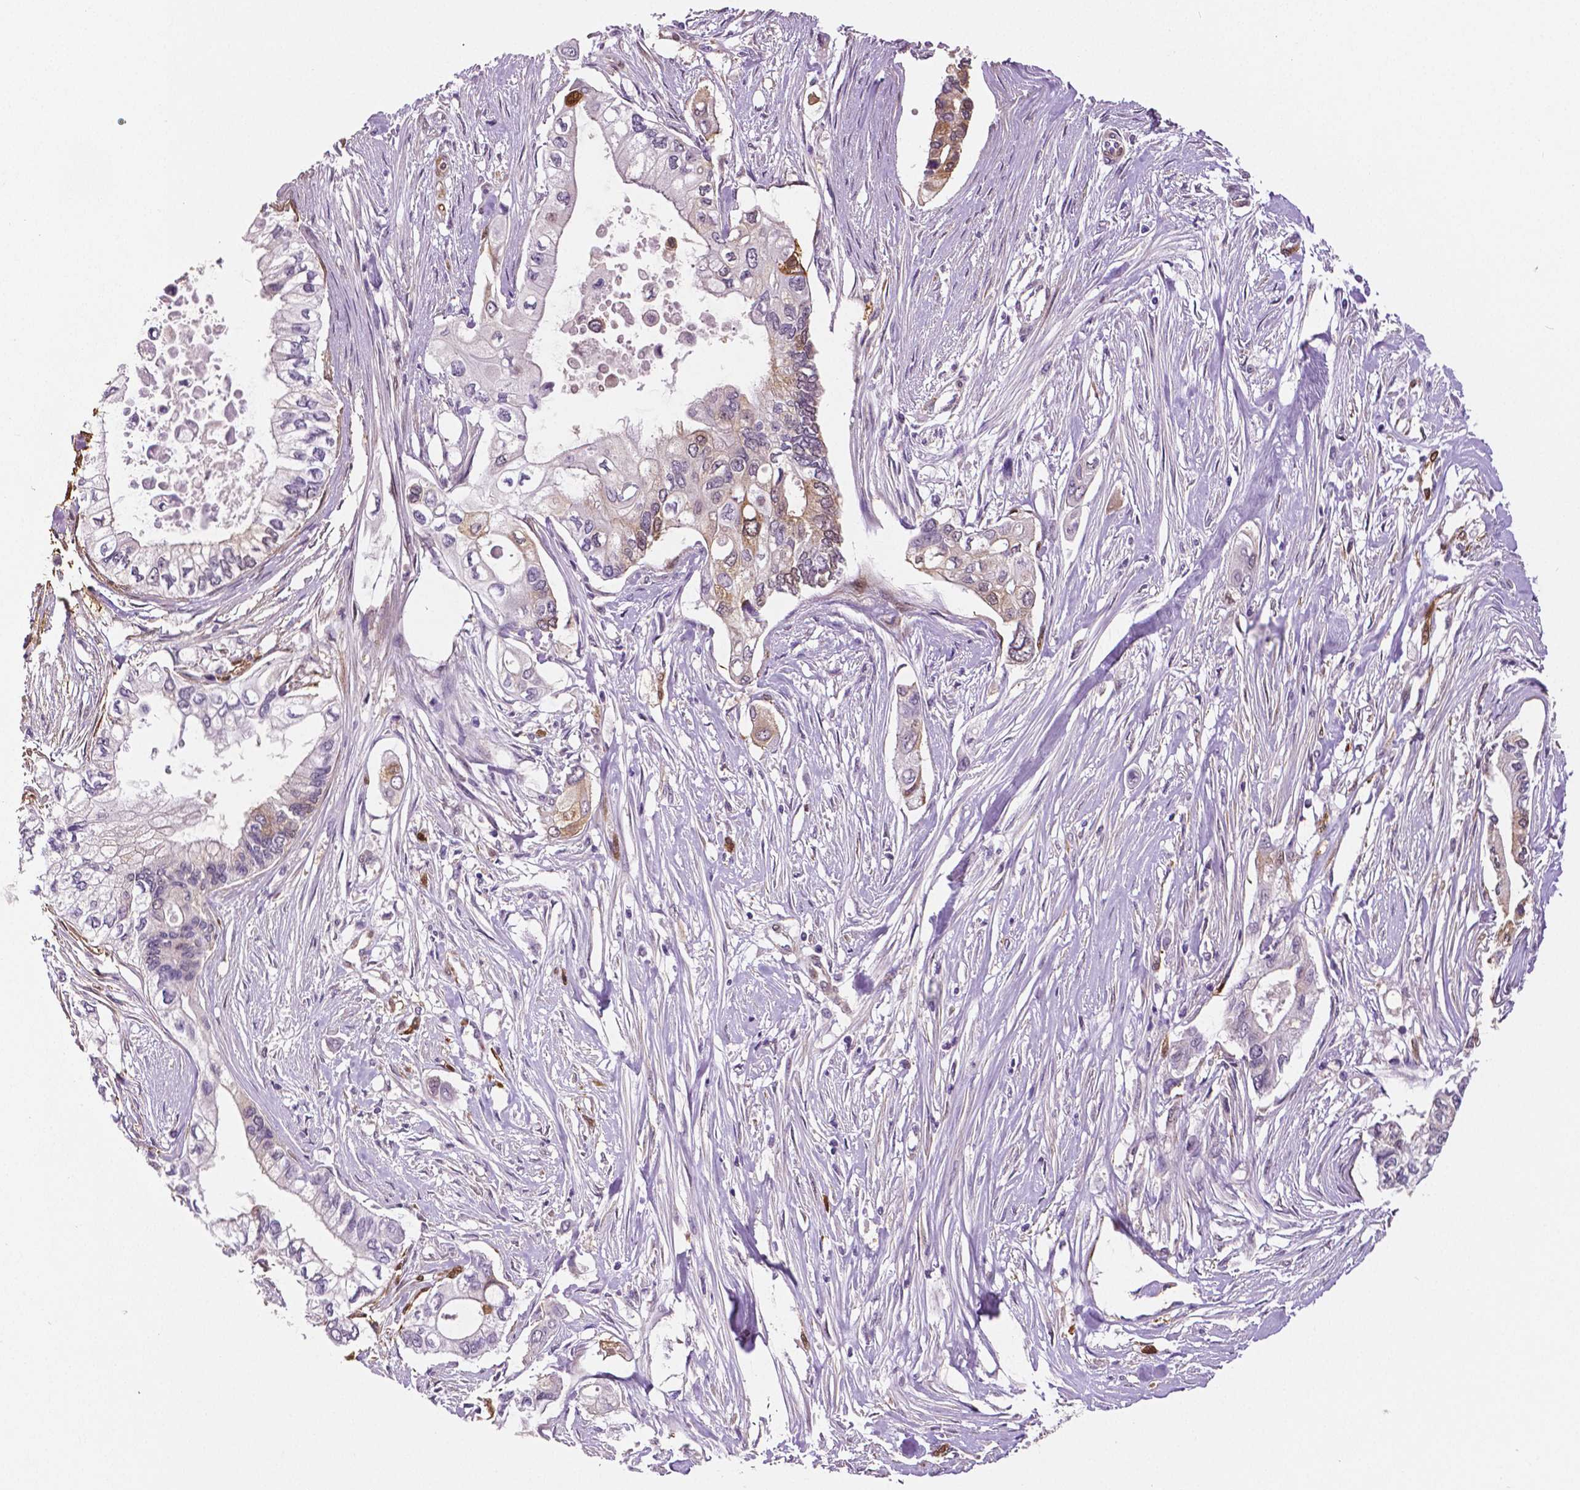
{"staining": {"intensity": "weak", "quantity": "<25%", "location": "cytoplasmic/membranous"}, "tissue": "pancreatic cancer", "cell_type": "Tumor cells", "image_type": "cancer", "snomed": [{"axis": "morphology", "description": "Adenocarcinoma, NOS"}, {"axis": "topography", "description": "Pancreas"}], "caption": "High power microscopy image of an immunohistochemistry image of pancreatic cancer (adenocarcinoma), revealing no significant positivity in tumor cells.", "gene": "PHGDH", "patient": {"sex": "female", "age": 63}}